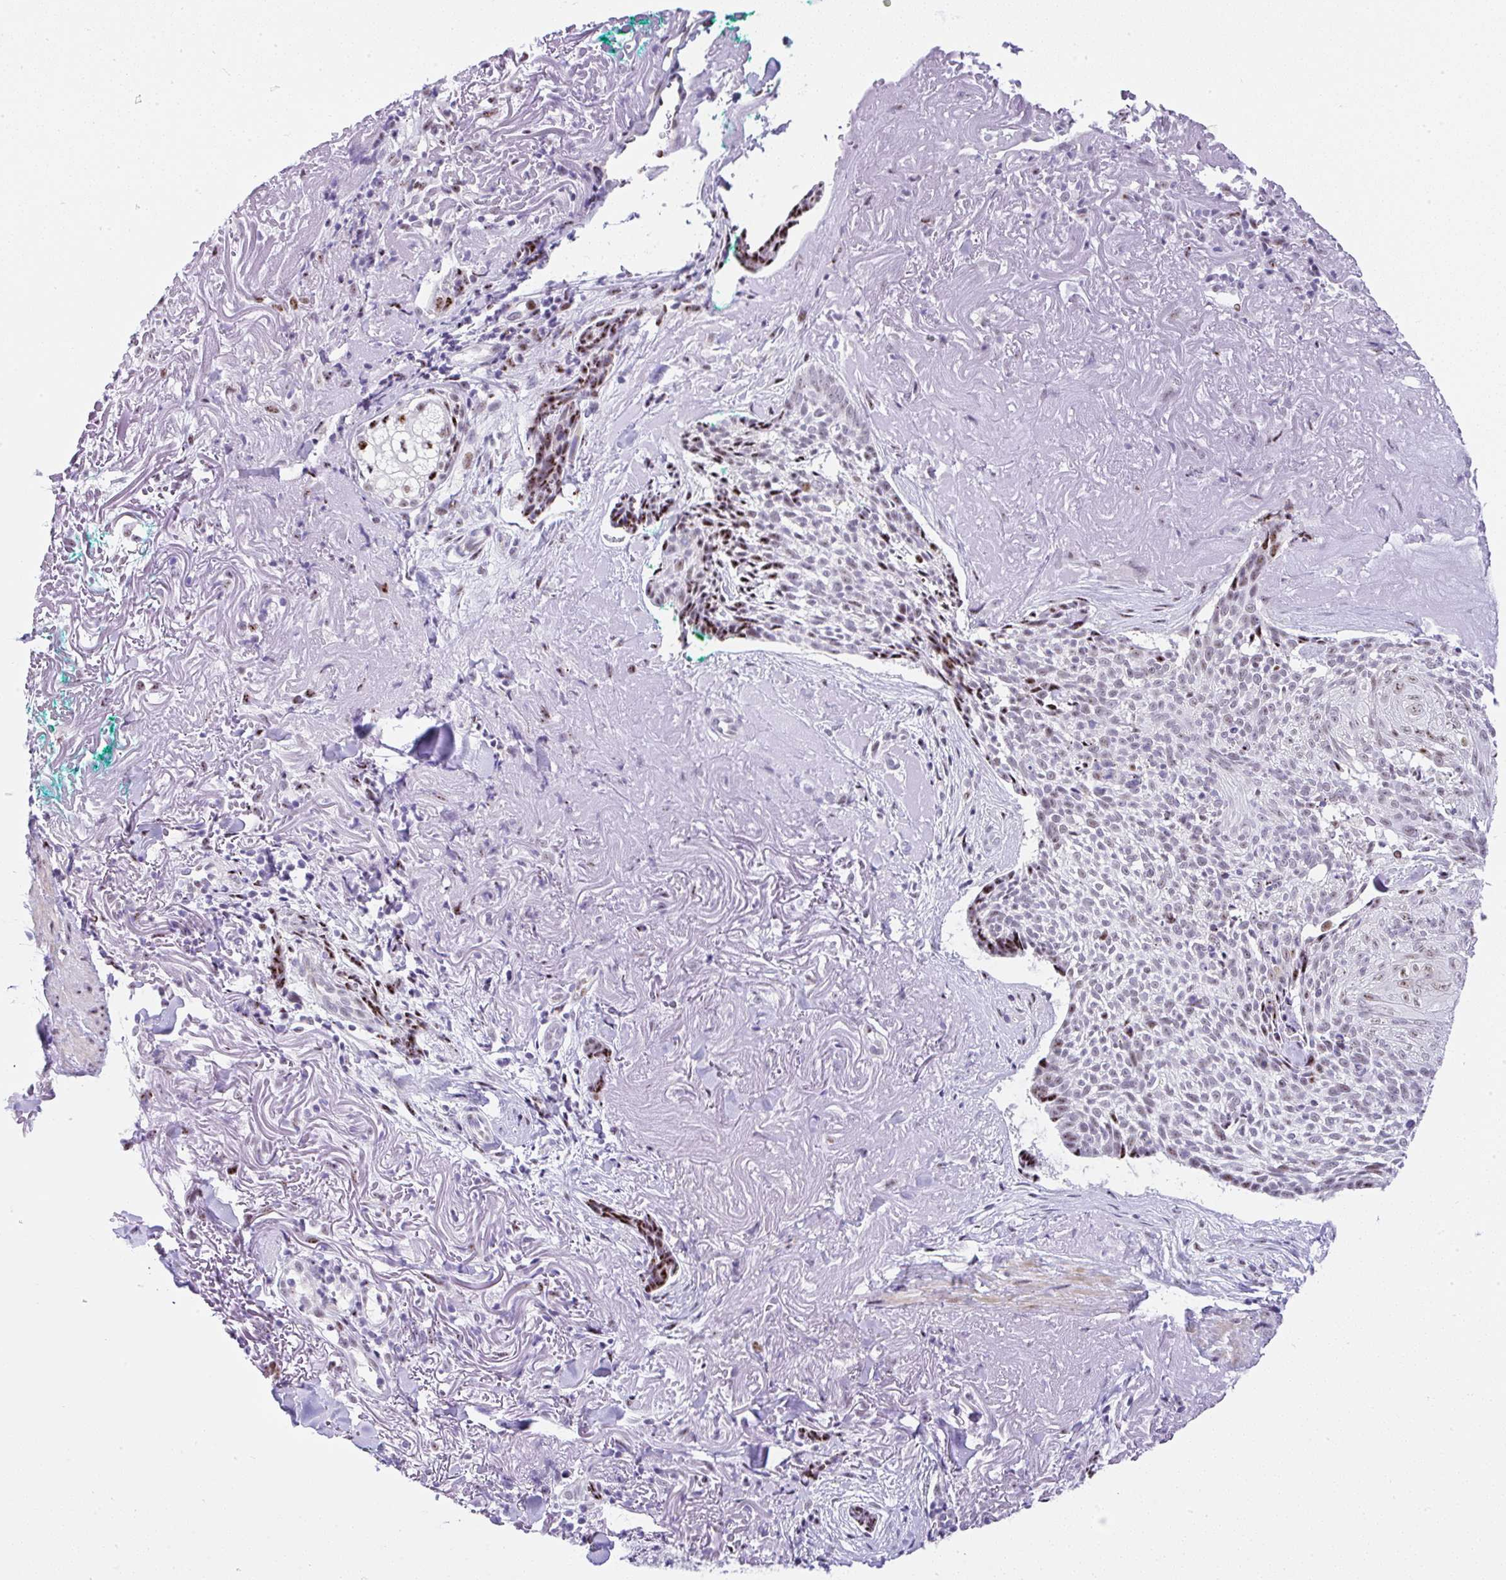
{"staining": {"intensity": "strong", "quantity": "<25%", "location": "nuclear"}, "tissue": "skin cancer", "cell_type": "Tumor cells", "image_type": "cancer", "snomed": [{"axis": "morphology", "description": "Basal cell carcinoma"}, {"axis": "topography", "description": "Skin"}, {"axis": "topography", "description": "Skin of face"}], "caption": "Immunohistochemical staining of human skin basal cell carcinoma reveals medium levels of strong nuclear protein staining in about <25% of tumor cells. The protein is shown in brown color, while the nuclei are stained blue.", "gene": "NR1D2", "patient": {"sex": "female", "age": 95}}